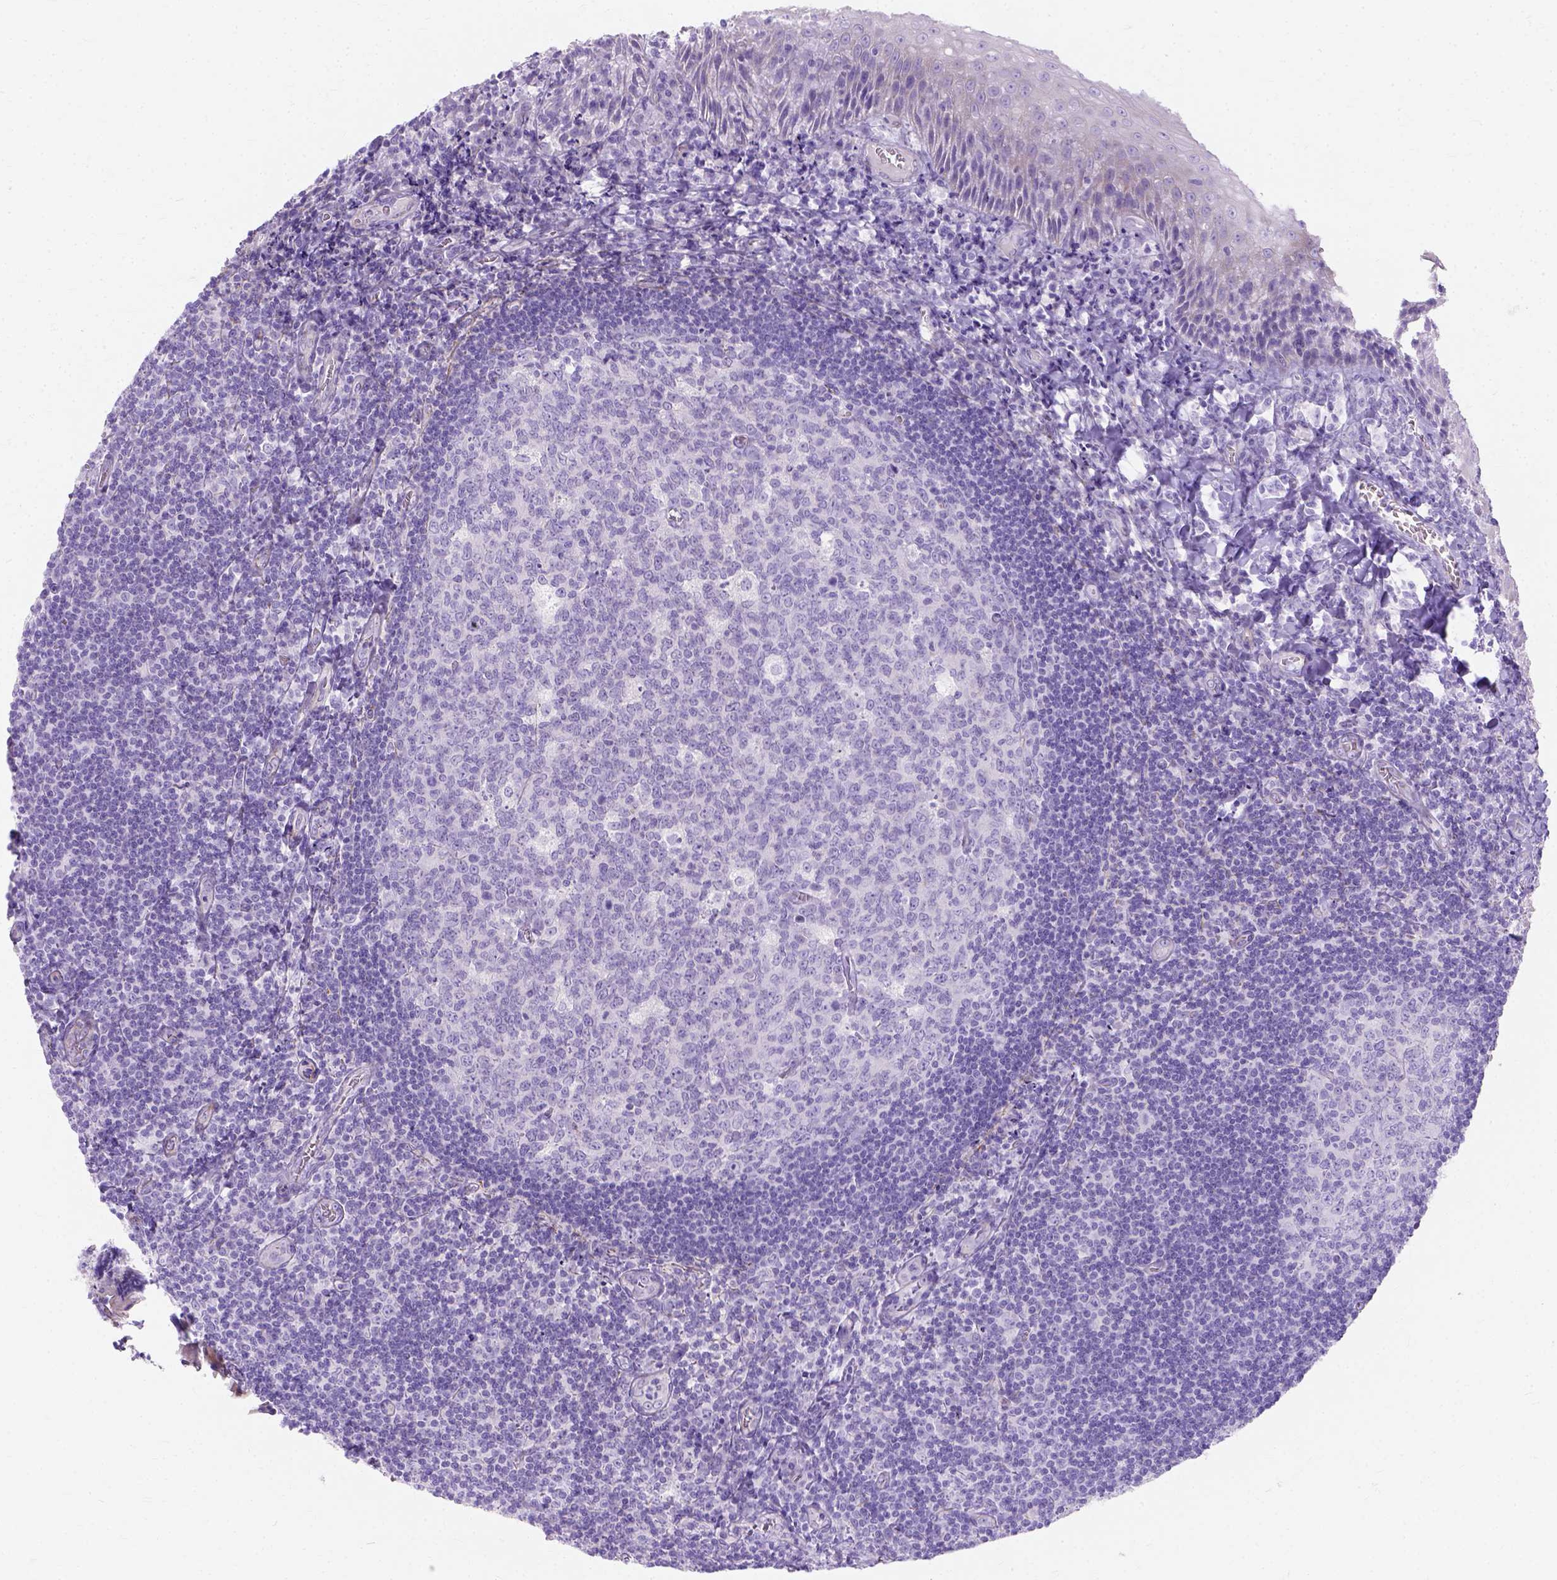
{"staining": {"intensity": "negative", "quantity": "none", "location": "none"}, "tissue": "tonsil", "cell_type": "Germinal center cells", "image_type": "normal", "snomed": [{"axis": "morphology", "description": "Normal tissue, NOS"}, {"axis": "morphology", "description": "Inflammation, NOS"}, {"axis": "topography", "description": "Tonsil"}], "caption": "IHC micrograph of benign tonsil: human tonsil stained with DAB (3,3'-diaminobenzidine) demonstrates no significant protein positivity in germinal center cells. (Immunohistochemistry (ihc), brightfield microscopy, high magnification).", "gene": "MYH15", "patient": {"sex": "female", "age": 31}}